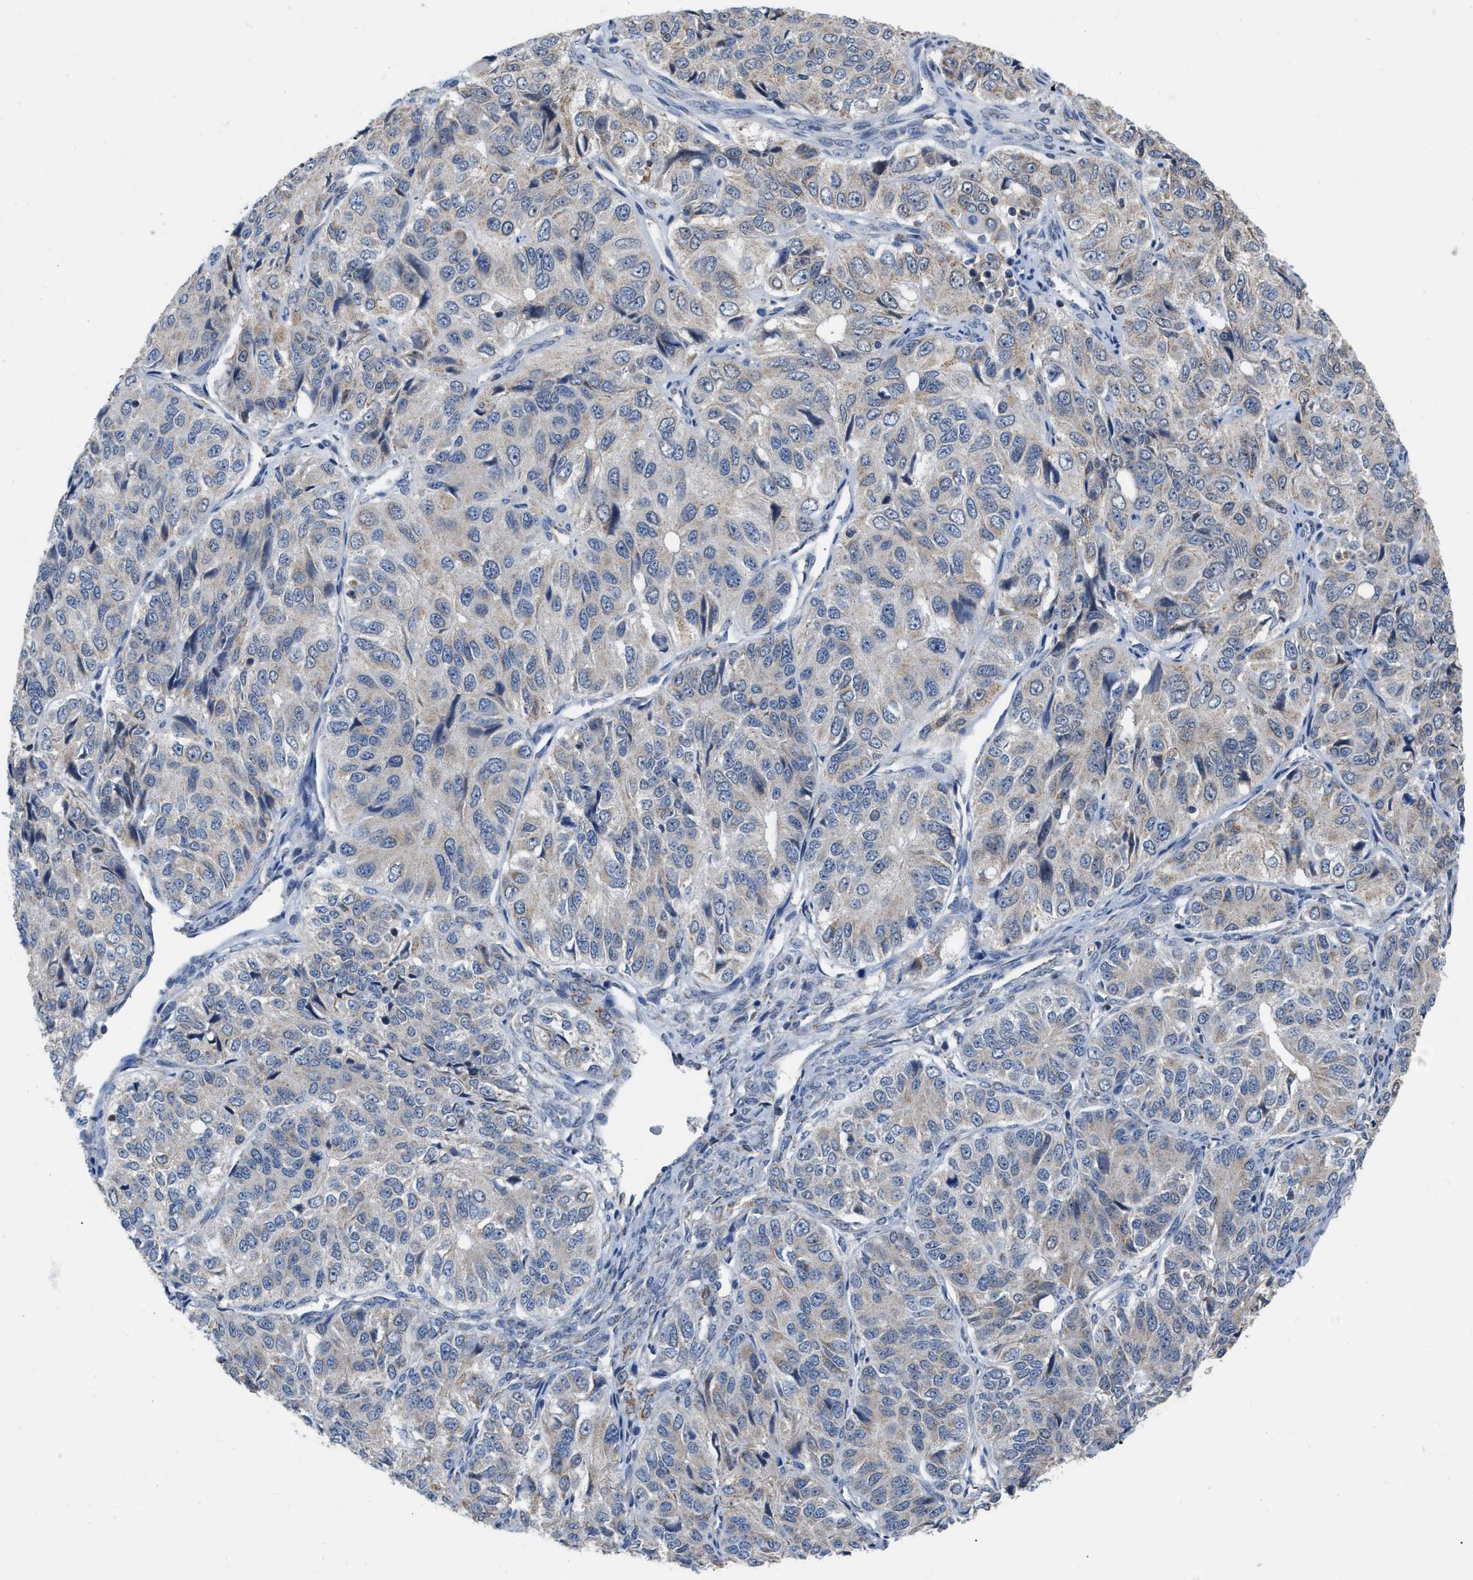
{"staining": {"intensity": "negative", "quantity": "none", "location": "none"}, "tissue": "ovarian cancer", "cell_type": "Tumor cells", "image_type": "cancer", "snomed": [{"axis": "morphology", "description": "Carcinoma, endometroid"}, {"axis": "topography", "description": "Ovary"}], "caption": "This is an immunohistochemistry histopathology image of human ovarian cancer. There is no staining in tumor cells.", "gene": "DDX56", "patient": {"sex": "female", "age": 51}}